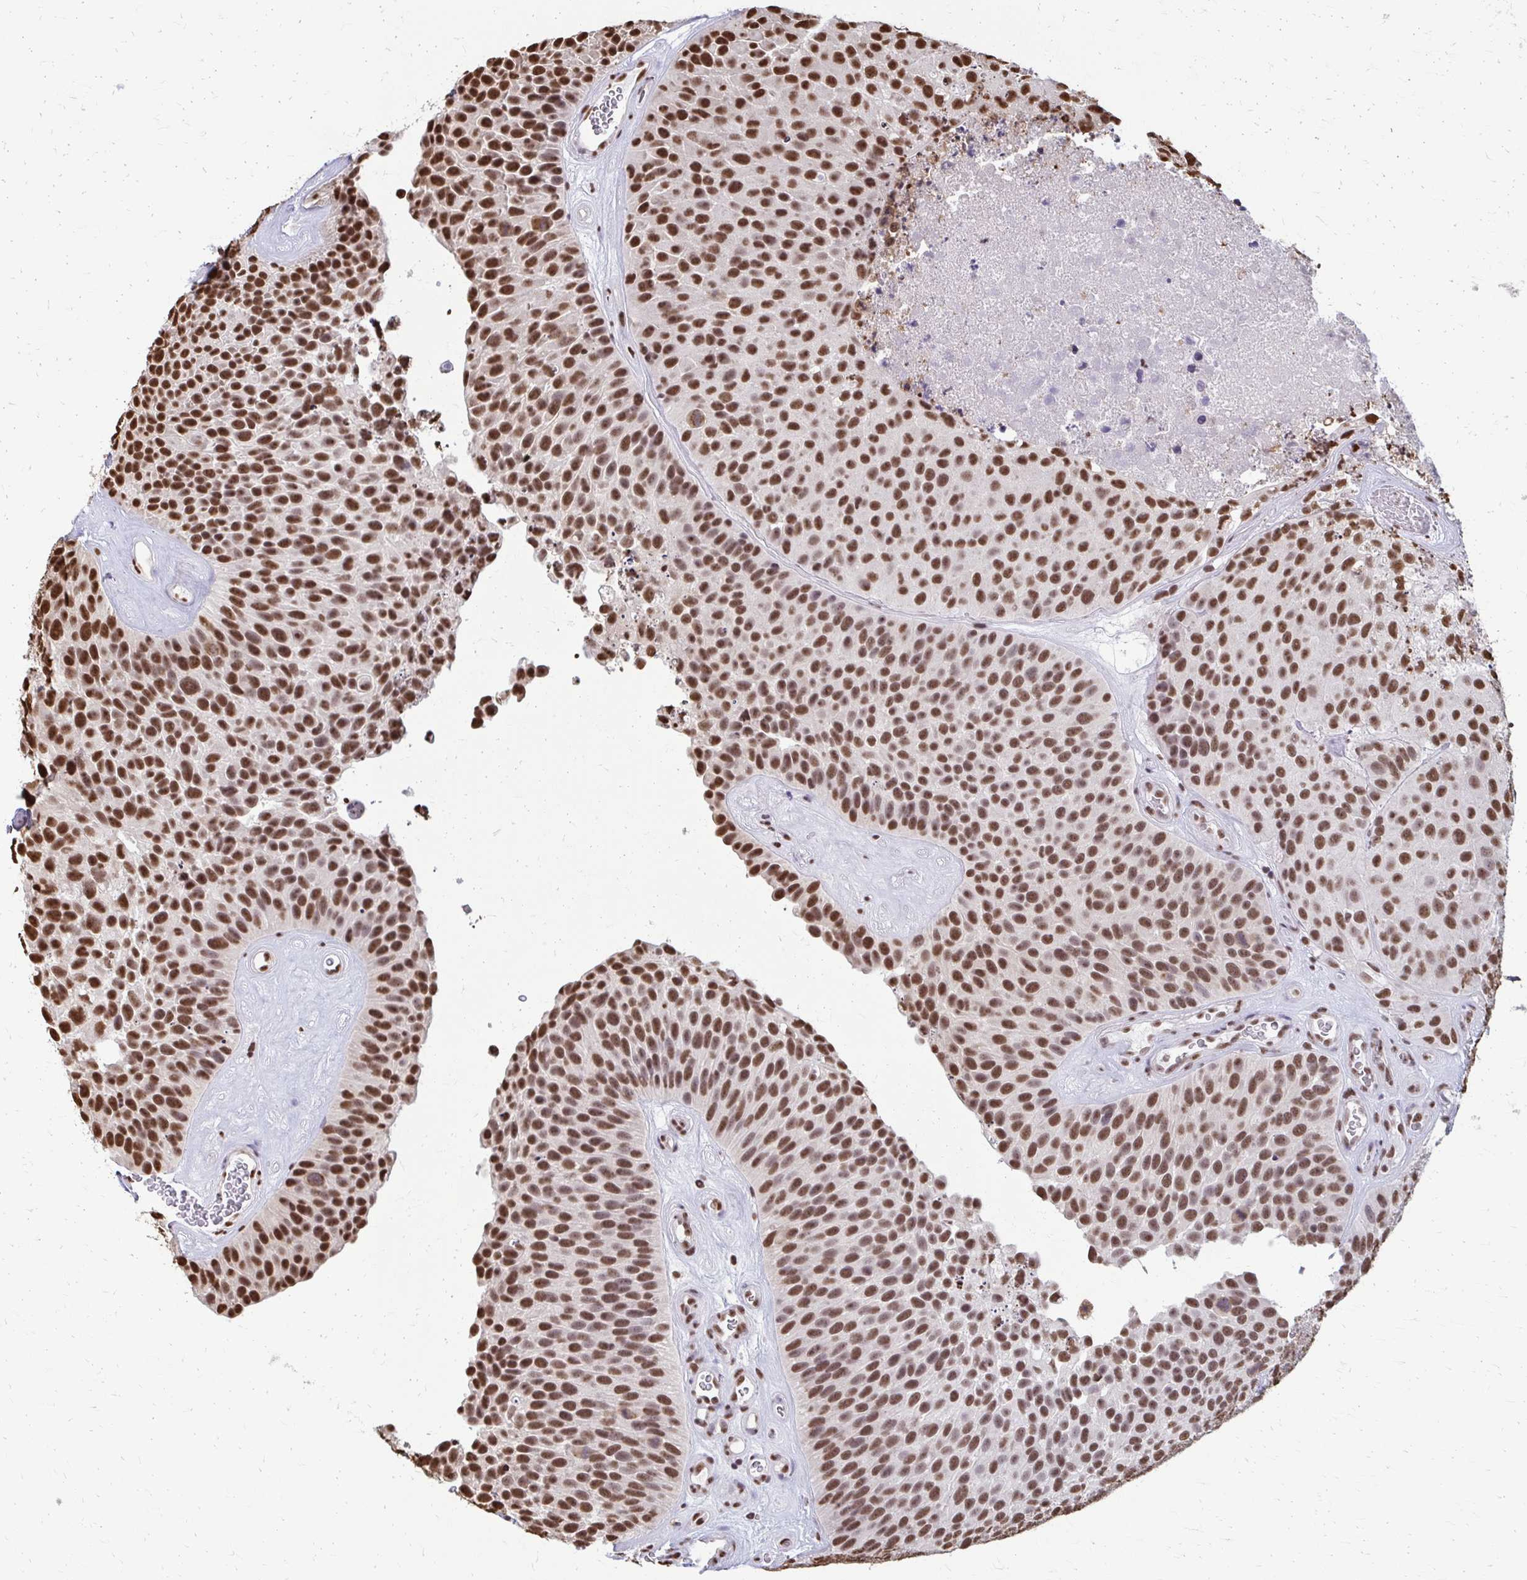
{"staining": {"intensity": "moderate", "quantity": ">75%", "location": "nuclear"}, "tissue": "urothelial cancer", "cell_type": "Tumor cells", "image_type": "cancer", "snomed": [{"axis": "morphology", "description": "Urothelial carcinoma, Low grade"}, {"axis": "topography", "description": "Urinary bladder"}], "caption": "Immunohistochemical staining of urothelial carcinoma (low-grade) reveals medium levels of moderate nuclear expression in approximately >75% of tumor cells.", "gene": "SNRPA", "patient": {"sex": "male", "age": 76}}